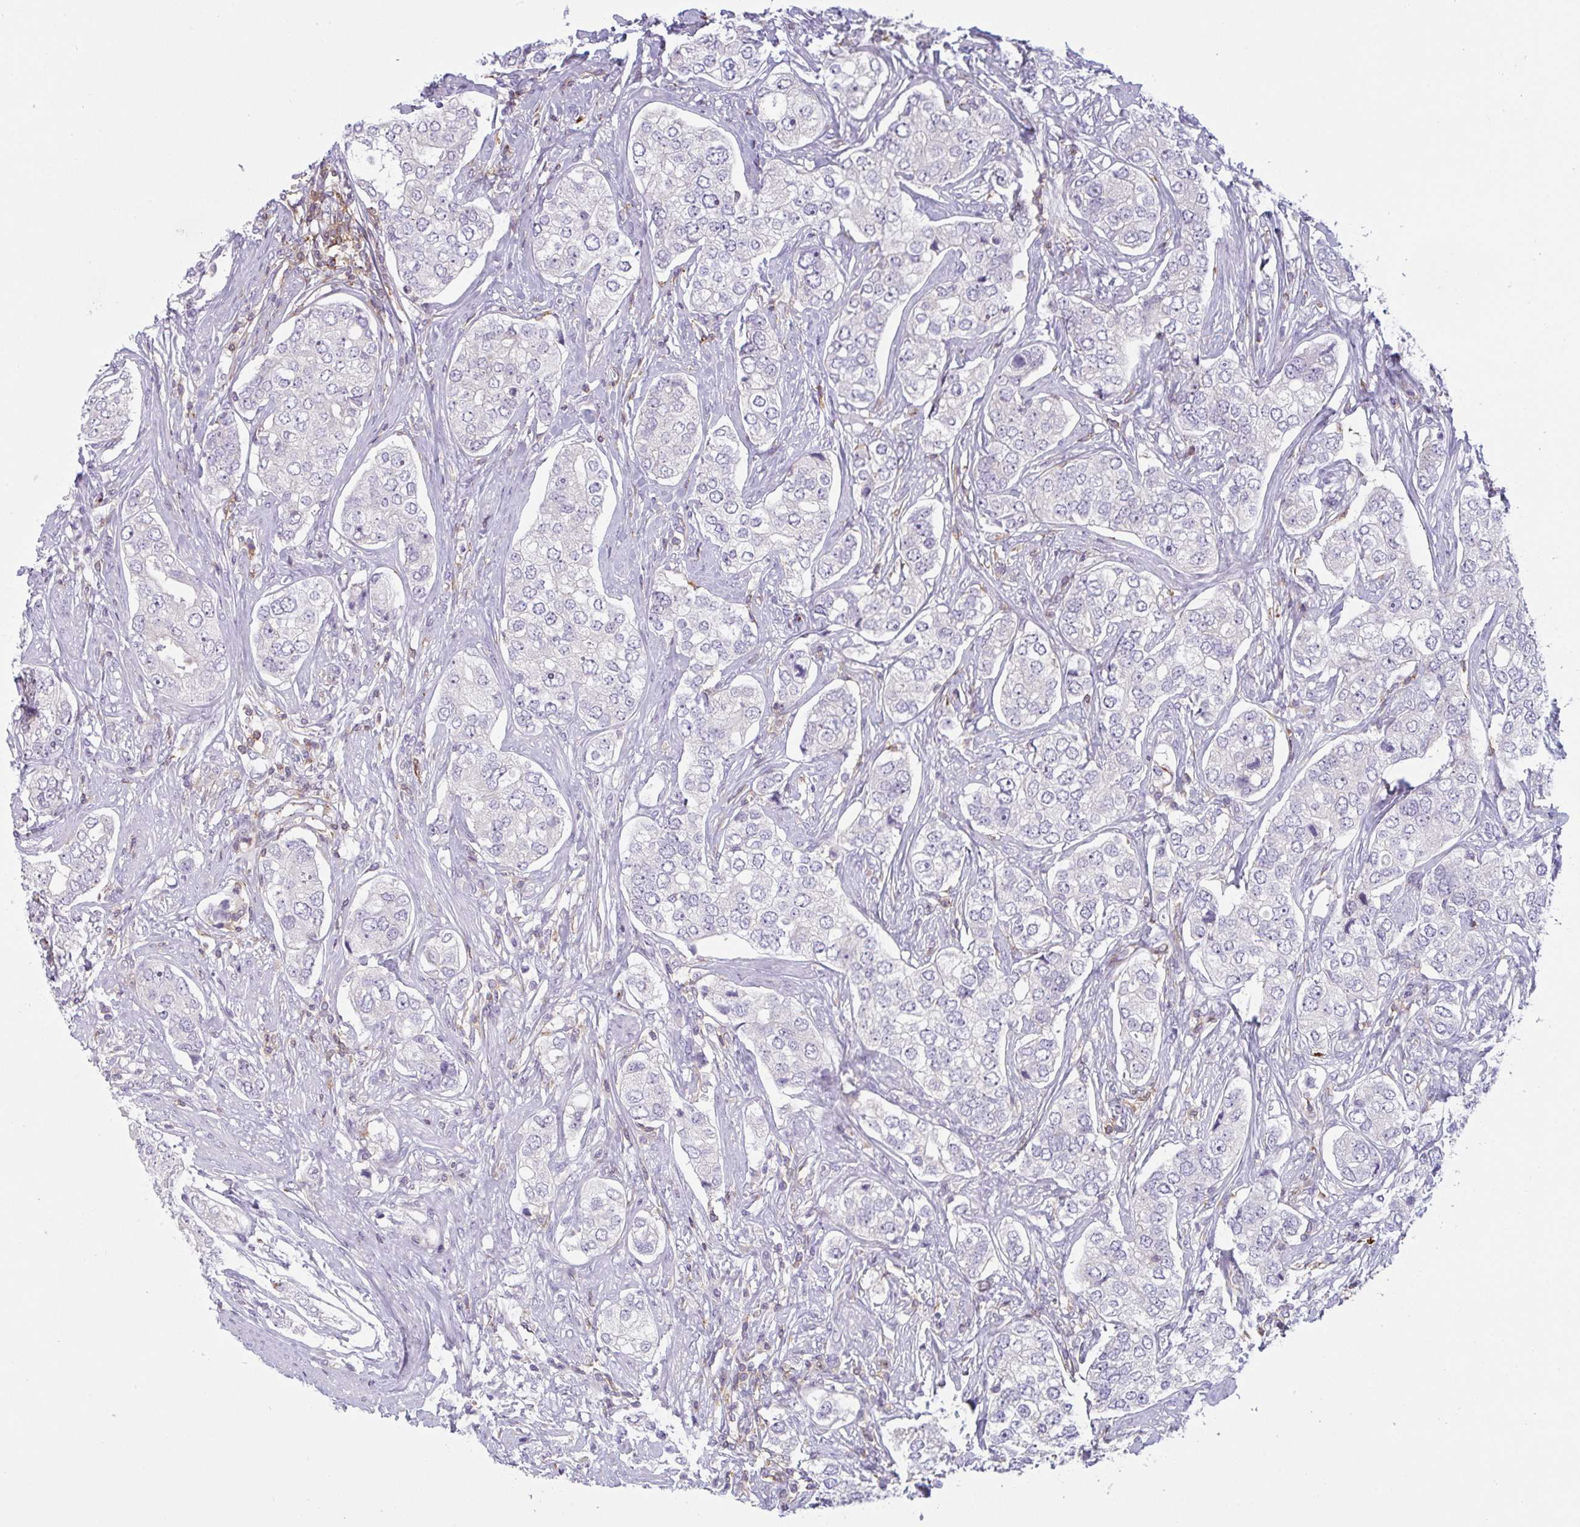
{"staining": {"intensity": "negative", "quantity": "none", "location": "none"}, "tissue": "prostate cancer", "cell_type": "Tumor cells", "image_type": "cancer", "snomed": [{"axis": "morphology", "description": "Adenocarcinoma, High grade"}, {"axis": "topography", "description": "Prostate"}], "caption": "Immunohistochemistry (IHC) of human prostate cancer shows no staining in tumor cells.", "gene": "CD80", "patient": {"sex": "male", "age": 60}}